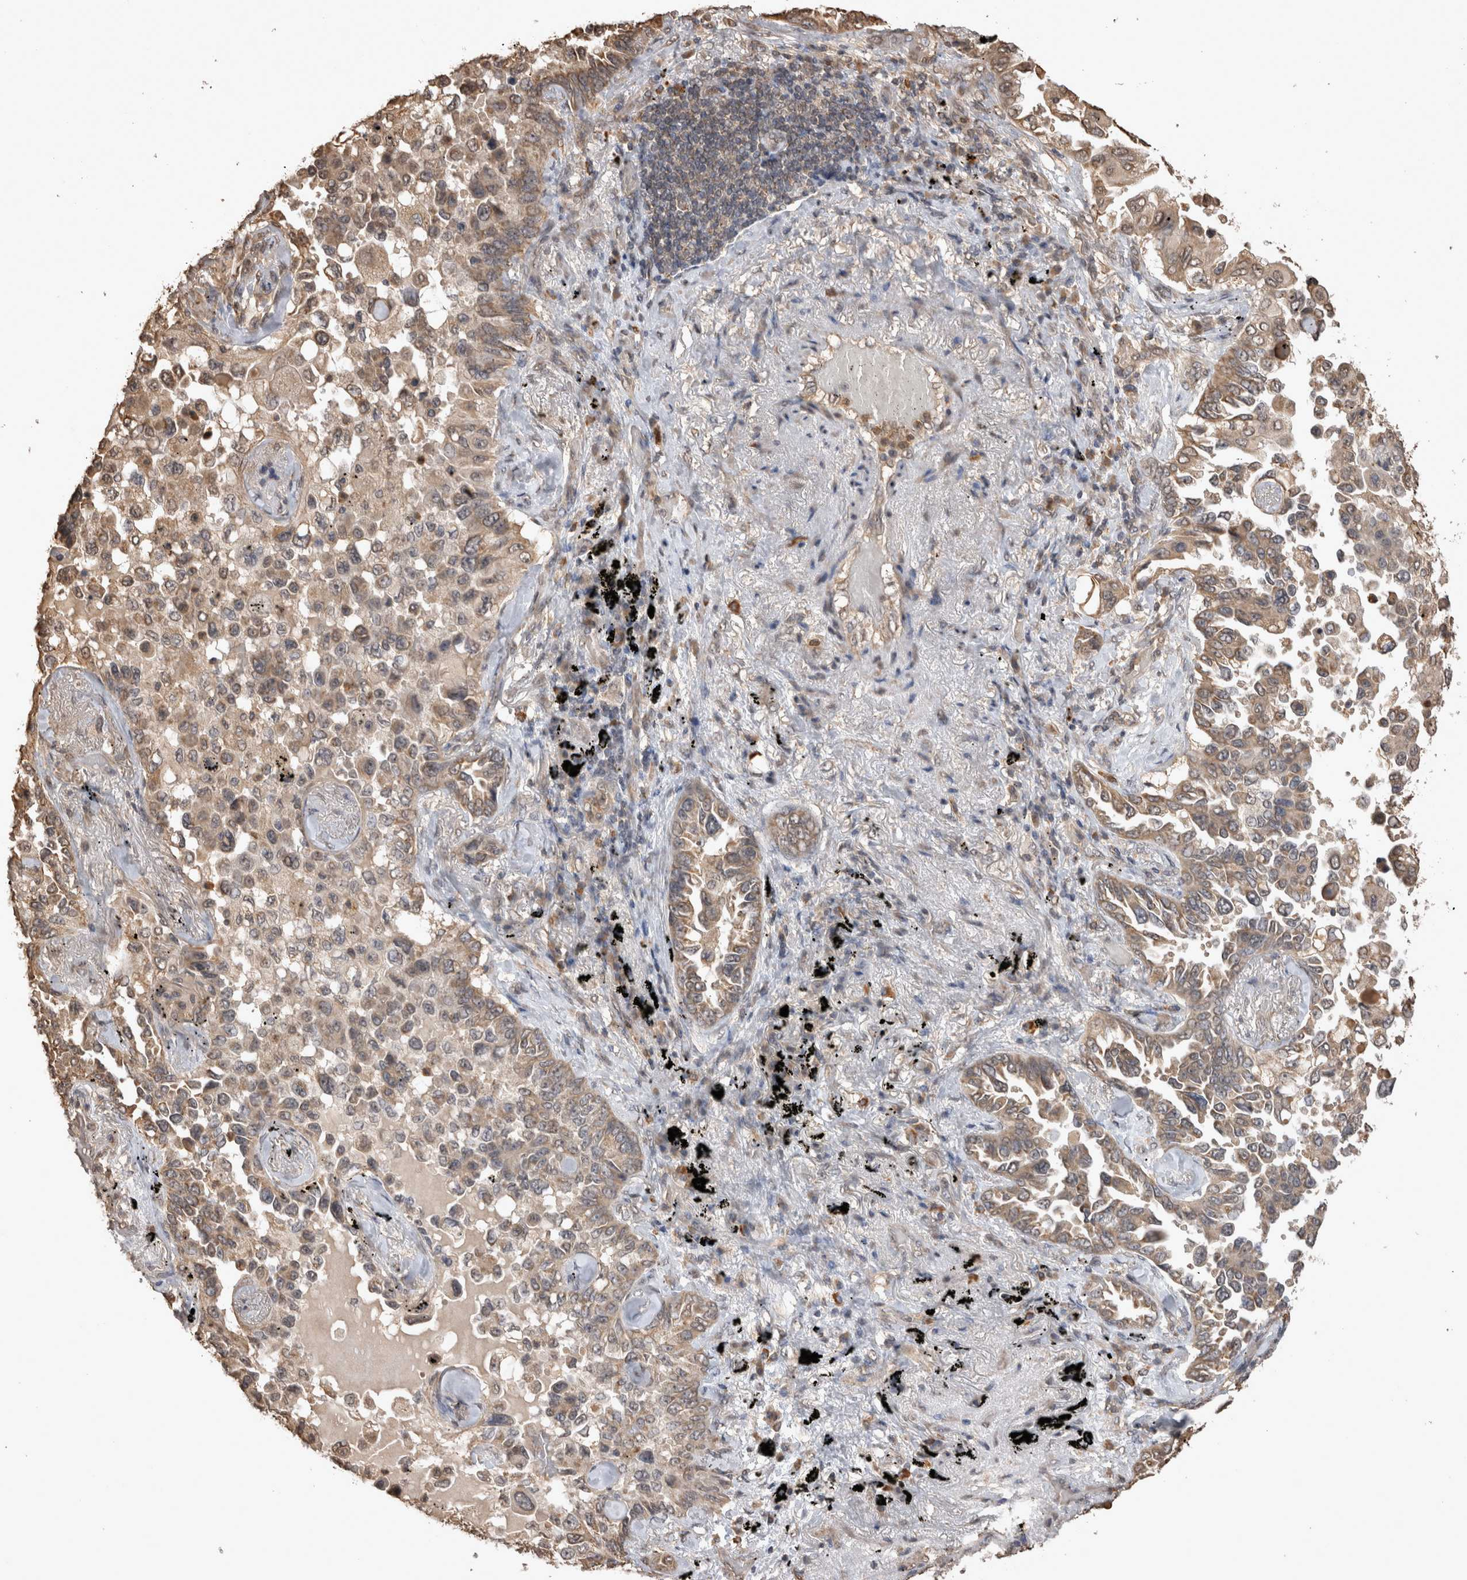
{"staining": {"intensity": "moderate", "quantity": "25%-75%", "location": "cytoplasmic/membranous"}, "tissue": "lung cancer", "cell_type": "Tumor cells", "image_type": "cancer", "snomed": [{"axis": "morphology", "description": "Adenocarcinoma, NOS"}, {"axis": "topography", "description": "Lung"}], "caption": "Immunohistochemical staining of lung adenocarcinoma reveals medium levels of moderate cytoplasmic/membranous staining in about 25%-75% of tumor cells. Immunohistochemistry stains the protein in brown and the nuclei are stained blue.", "gene": "SOCS5", "patient": {"sex": "female", "age": 67}}